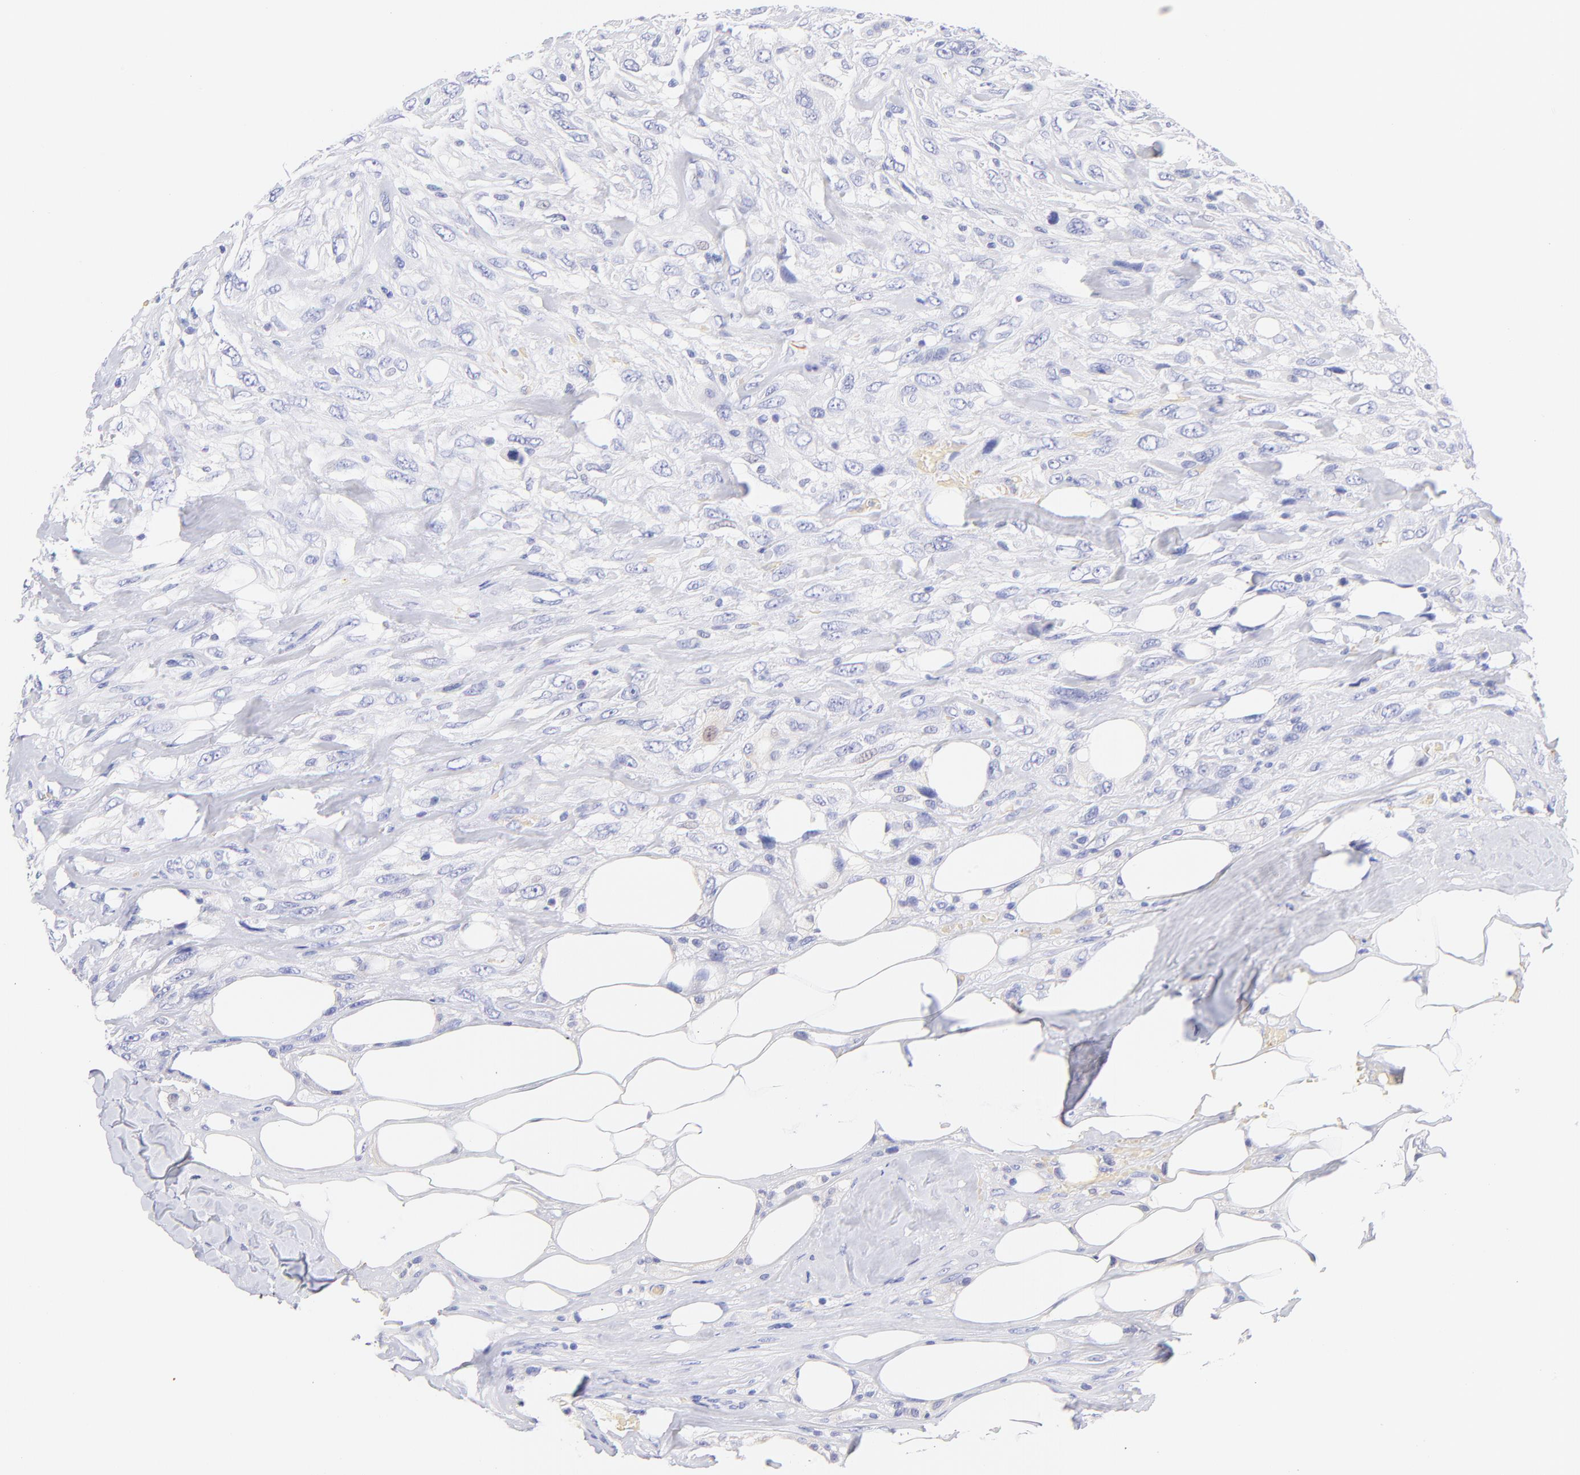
{"staining": {"intensity": "negative", "quantity": "none", "location": "none"}, "tissue": "breast cancer", "cell_type": "Tumor cells", "image_type": "cancer", "snomed": [{"axis": "morphology", "description": "Neoplasm, malignant, NOS"}, {"axis": "topography", "description": "Breast"}], "caption": "Tumor cells are negative for brown protein staining in breast neoplasm (malignant). The staining is performed using DAB (3,3'-diaminobenzidine) brown chromogen with nuclei counter-stained in using hematoxylin.", "gene": "FRMPD3", "patient": {"sex": "female", "age": 50}}